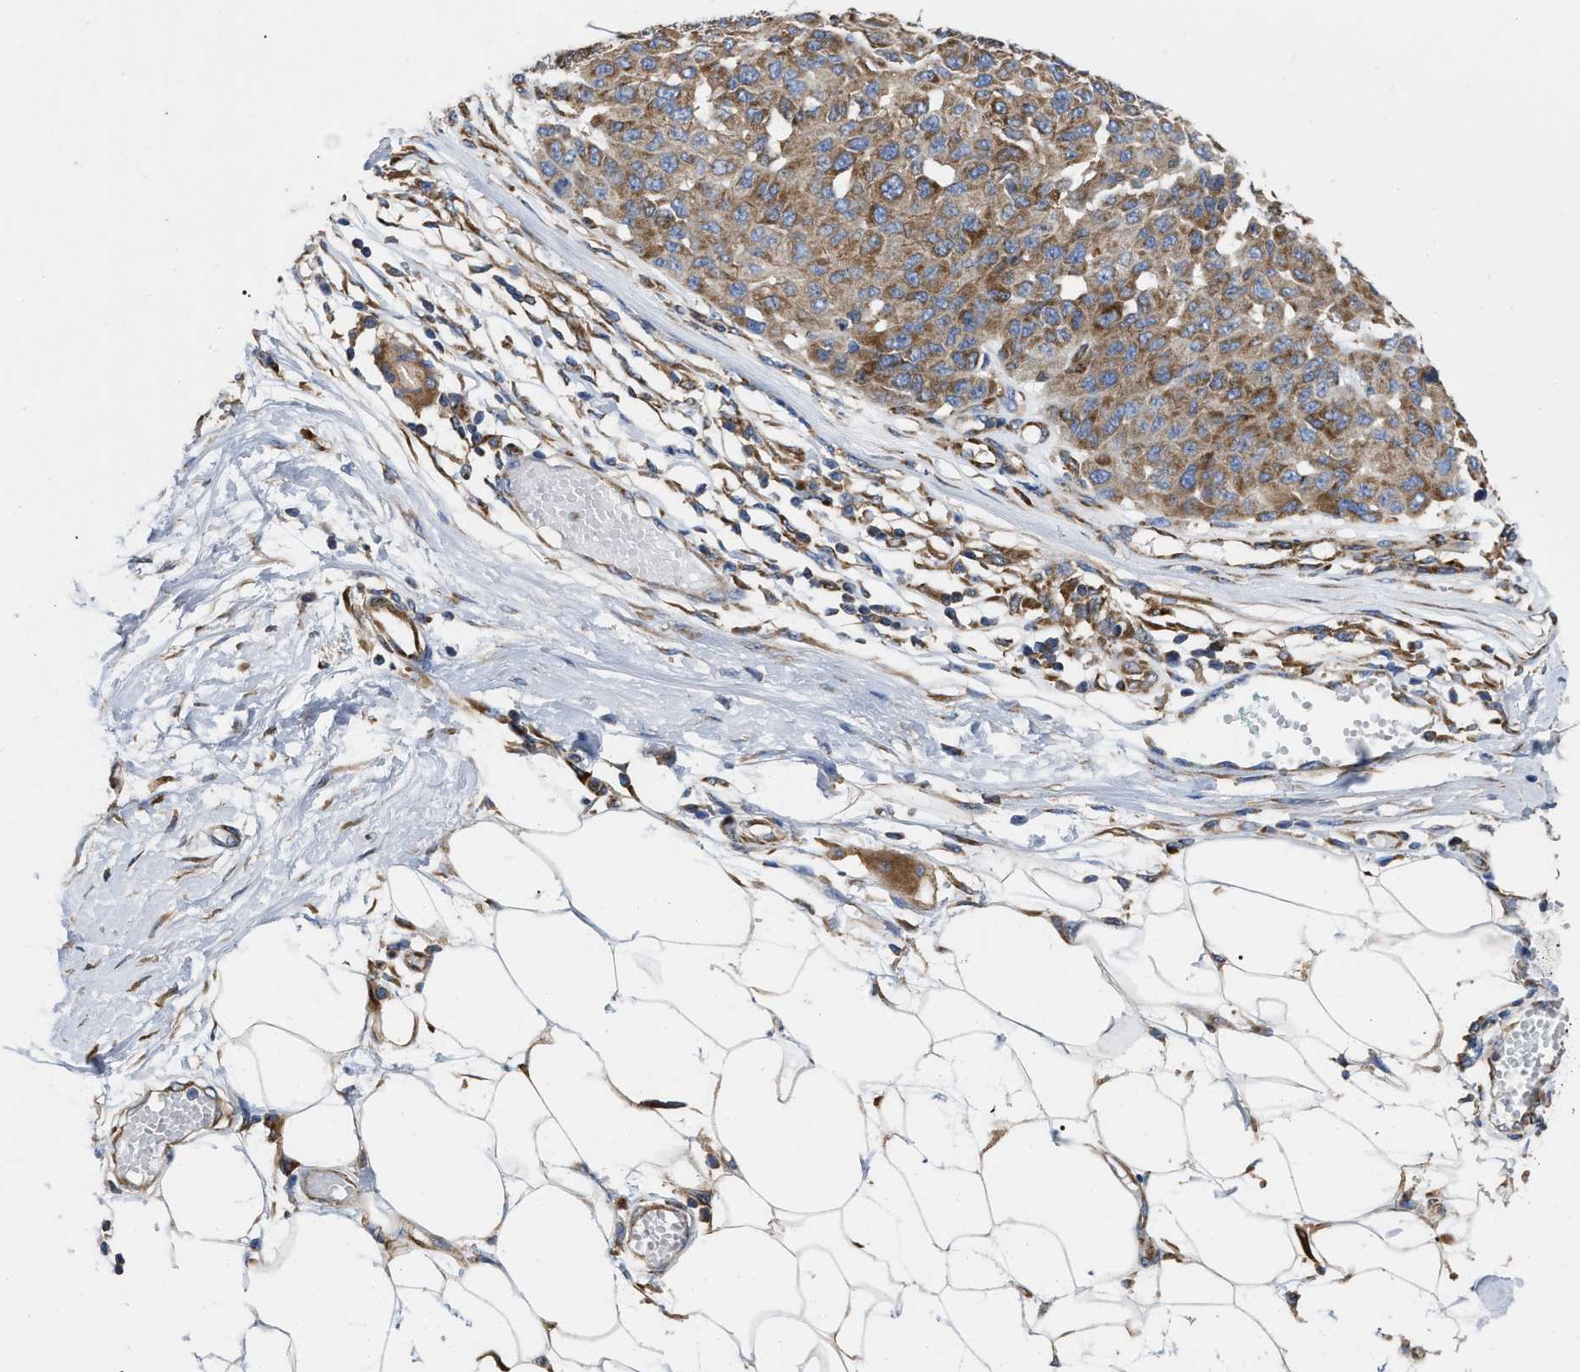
{"staining": {"intensity": "moderate", "quantity": ">75%", "location": "cytoplasmic/membranous"}, "tissue": "melanoma", "cell_type": "Tumor cells", "image_type": "cancer", "snomed": [{"axis": "morphology", "description": "Normal tissue, NOS"}, {"axis": "morphology", "description": "Malignant melanoma, NOS"}, {"axis": "topography", "description": "Skin"}], "caption": "A brown stain highlights moderate cytoplasmic/membranous positivity of a protein in human melanoma tumor cells.", "gene": "FAM120A", "patient": {"sex": "male", "age": 62}}